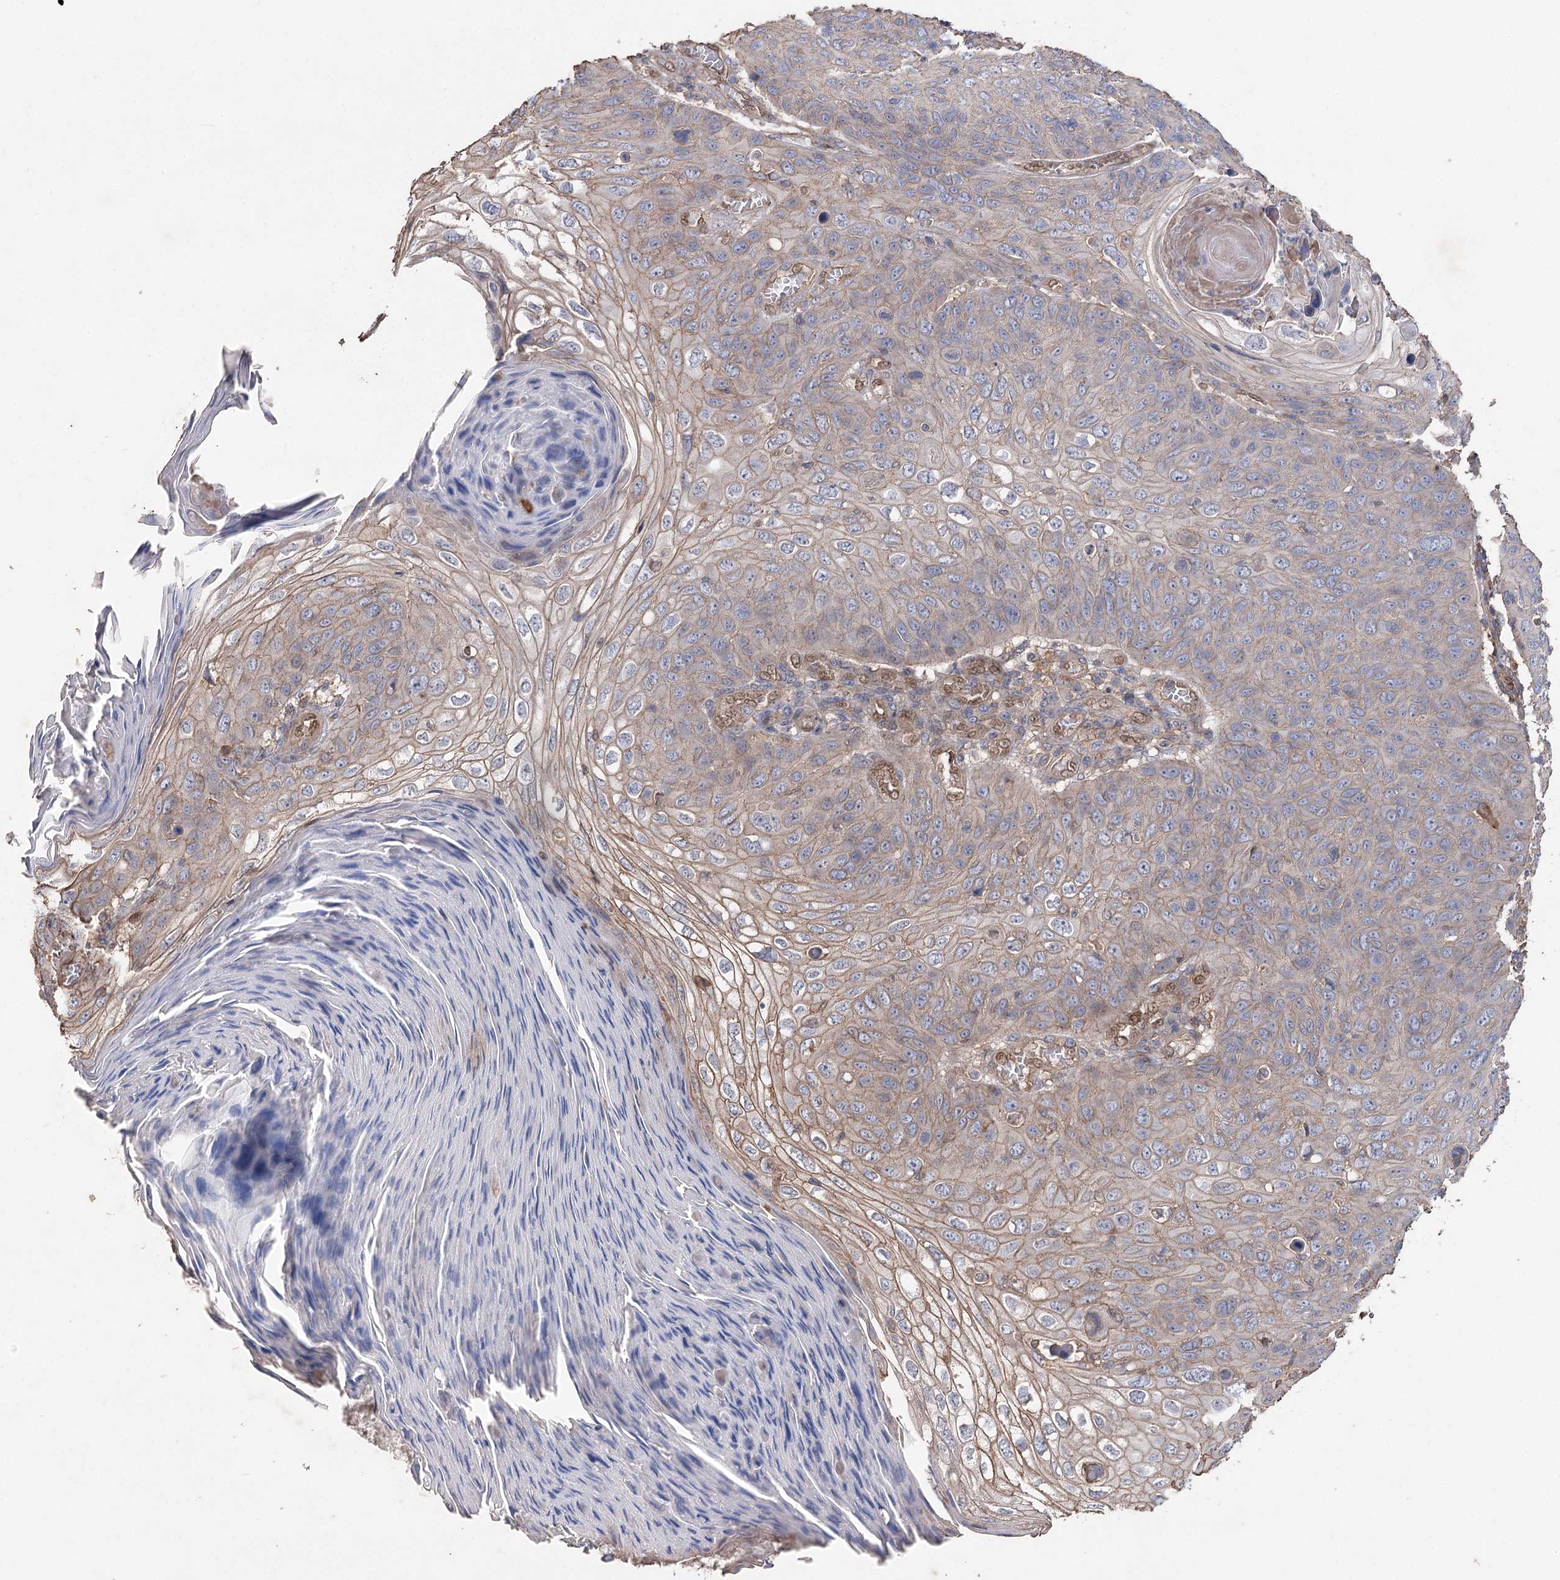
{"staining": {"intensity": "weak", "quantity": "25%-75%", "location": "cytoplasmic/membranous"}, "tissue": "skin cancer", "cell_type": "Tumor cells", "image_type": "cancer", "snomed": [{"axis": "morphology", "description": "Squamous cell carcinoma, NOS"}, {"axis": "topography", "description": "Skin"}], "caption": "Tumor cells exhibit low levels of weak cytoplasmic/membranous expression in about 25%-75% of cells in human skin cancer. Ihc stains the protein in brown and the nuclei are stained blue.", "gene": "FAM13B", "patient": {"sex": "female", "age": 90}}